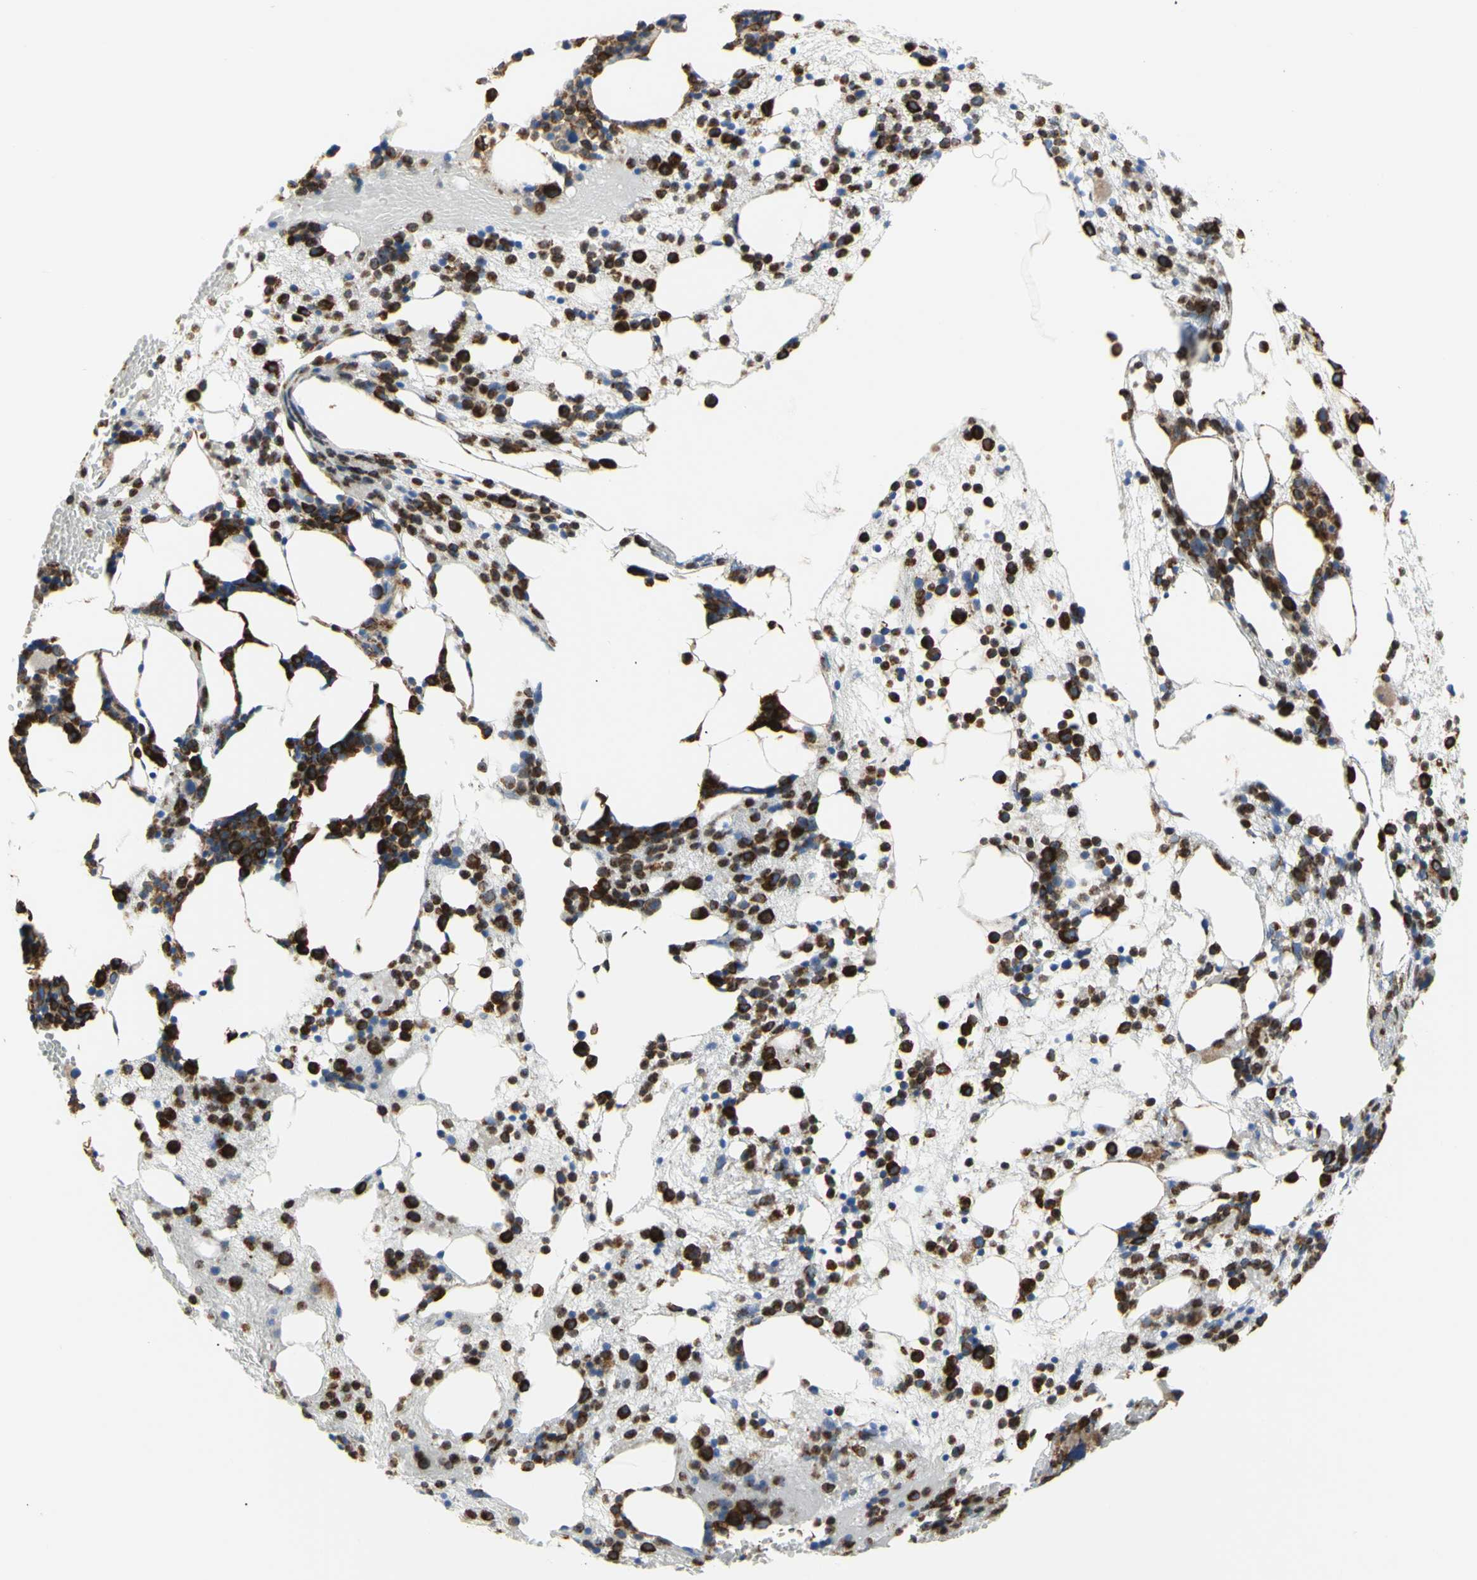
{"staining": {"intensity": "strong", "quantity": "25%-75%", "location": "cytoplasmic/membranous"}, "tissue": "bone marrow", "cell_type": "Hematopoietic cells", "image_type": "normal", "snomed": [{"axis": "morphology", "description": "Normal tissue, NOS"}, {"axis": "morphology", "description": "Inflammation, NOS"}, {"axis": "topography", "description": "Bone marrow"}], "caption": "Strong cytoplasmic/membranous expression is appreciated in approximately 25%-75% of hematopoietic cells in benign bone marrow. (DAB (3,3'-diaminobenzidine) = brown stain, brightfield microscopy at high magnification).", "gene": "ERLIN1", "patient": {"sex": "female", "age": 79}}